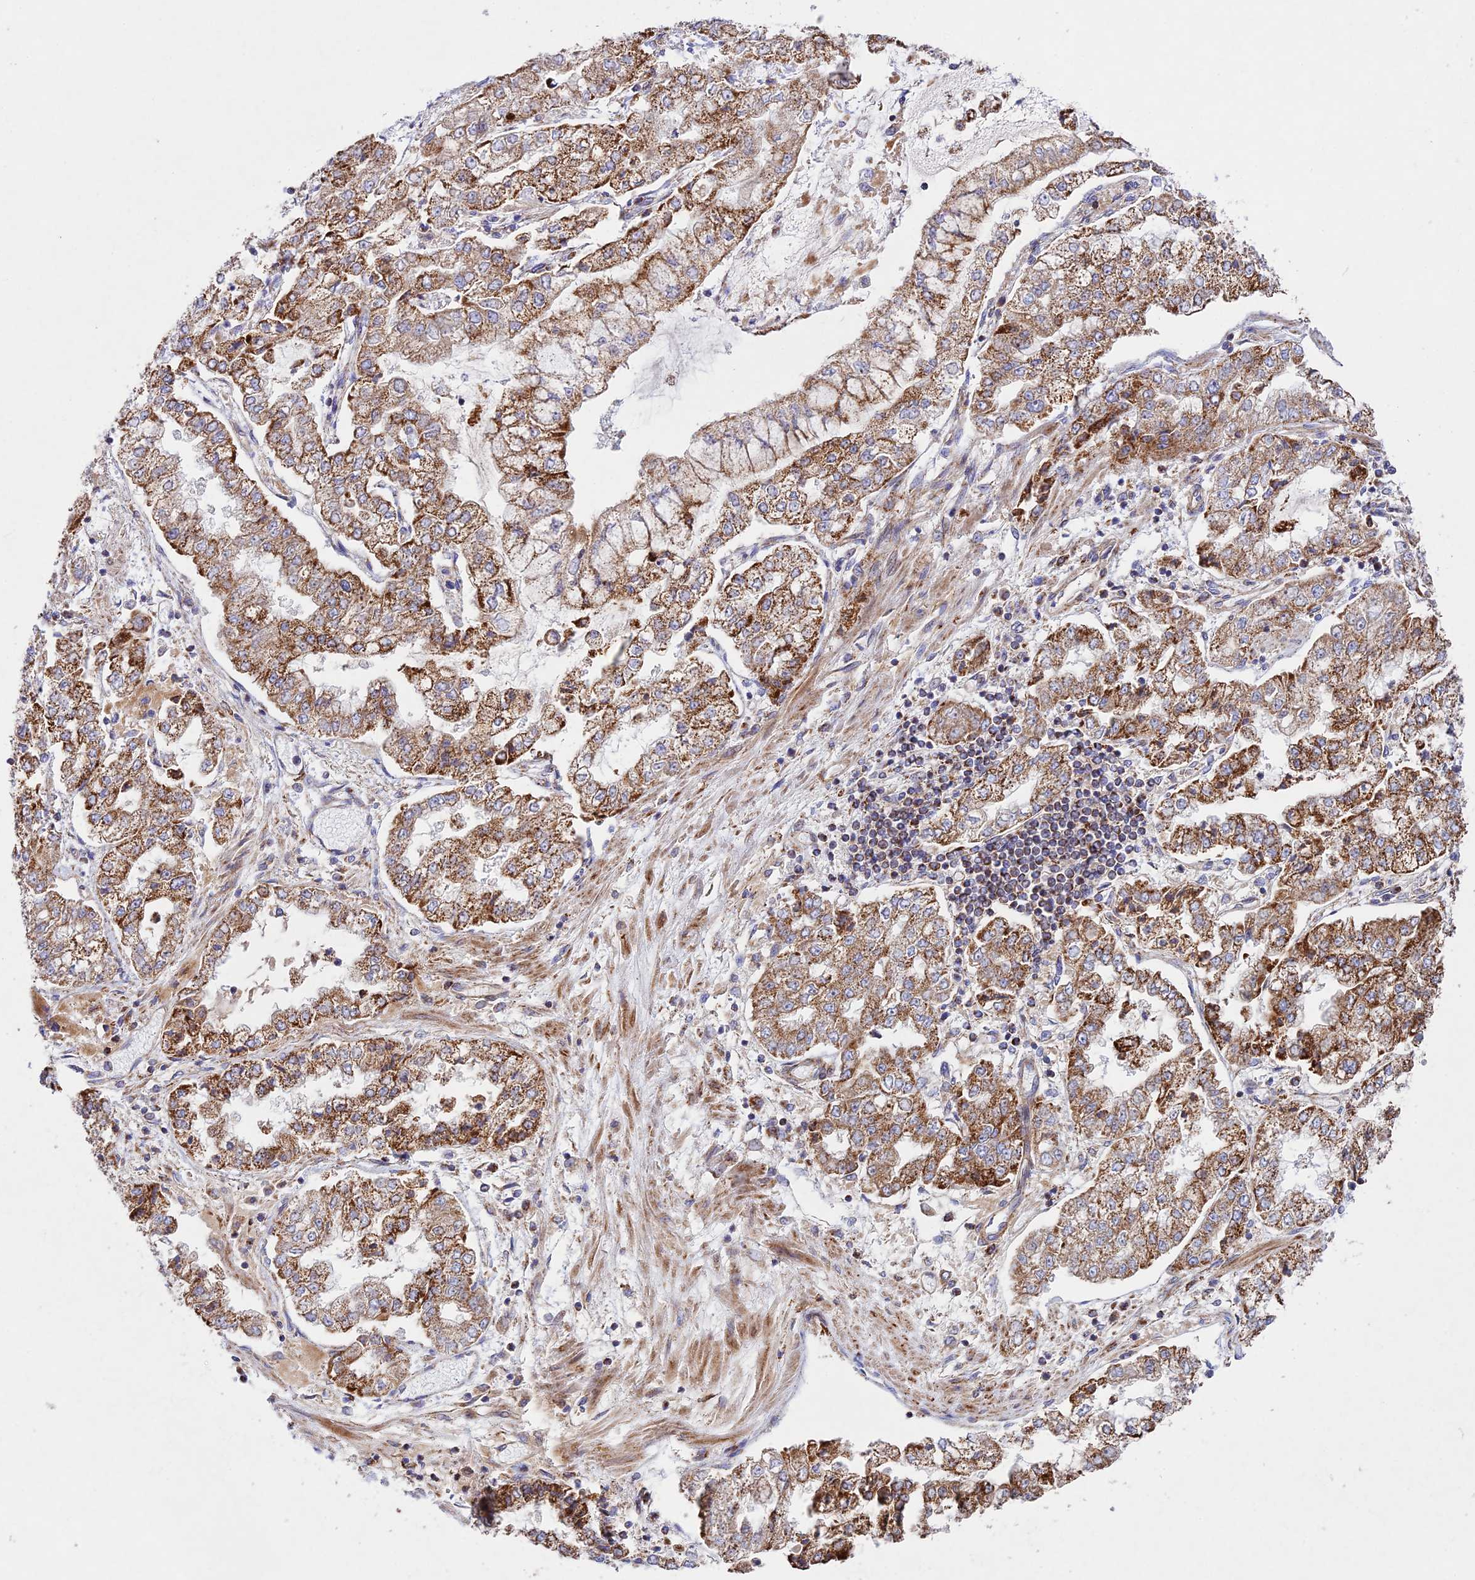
{"staining": {"intensity": "moderate", "quantity": ">75%", "location": "cytoplasmic/membranous"}, "tissue": "stomach cancer", "cell_type": "Tumor cells", "image_type": "cancer", "snomed": [{"axis": "morphology", "description": "Adenocarcinoma, NOS"}, {"axis": "topography", "description": "Stomach"}], "caption": "Stomach adenocarcinoma stained with immunohistochemistry (IHC) exhibits moderate cytoplasmic/membranous expression in about >75% of tumor cells.", "gene": "KHDC3L", "patient": {"sex": "male", "age": 76}}